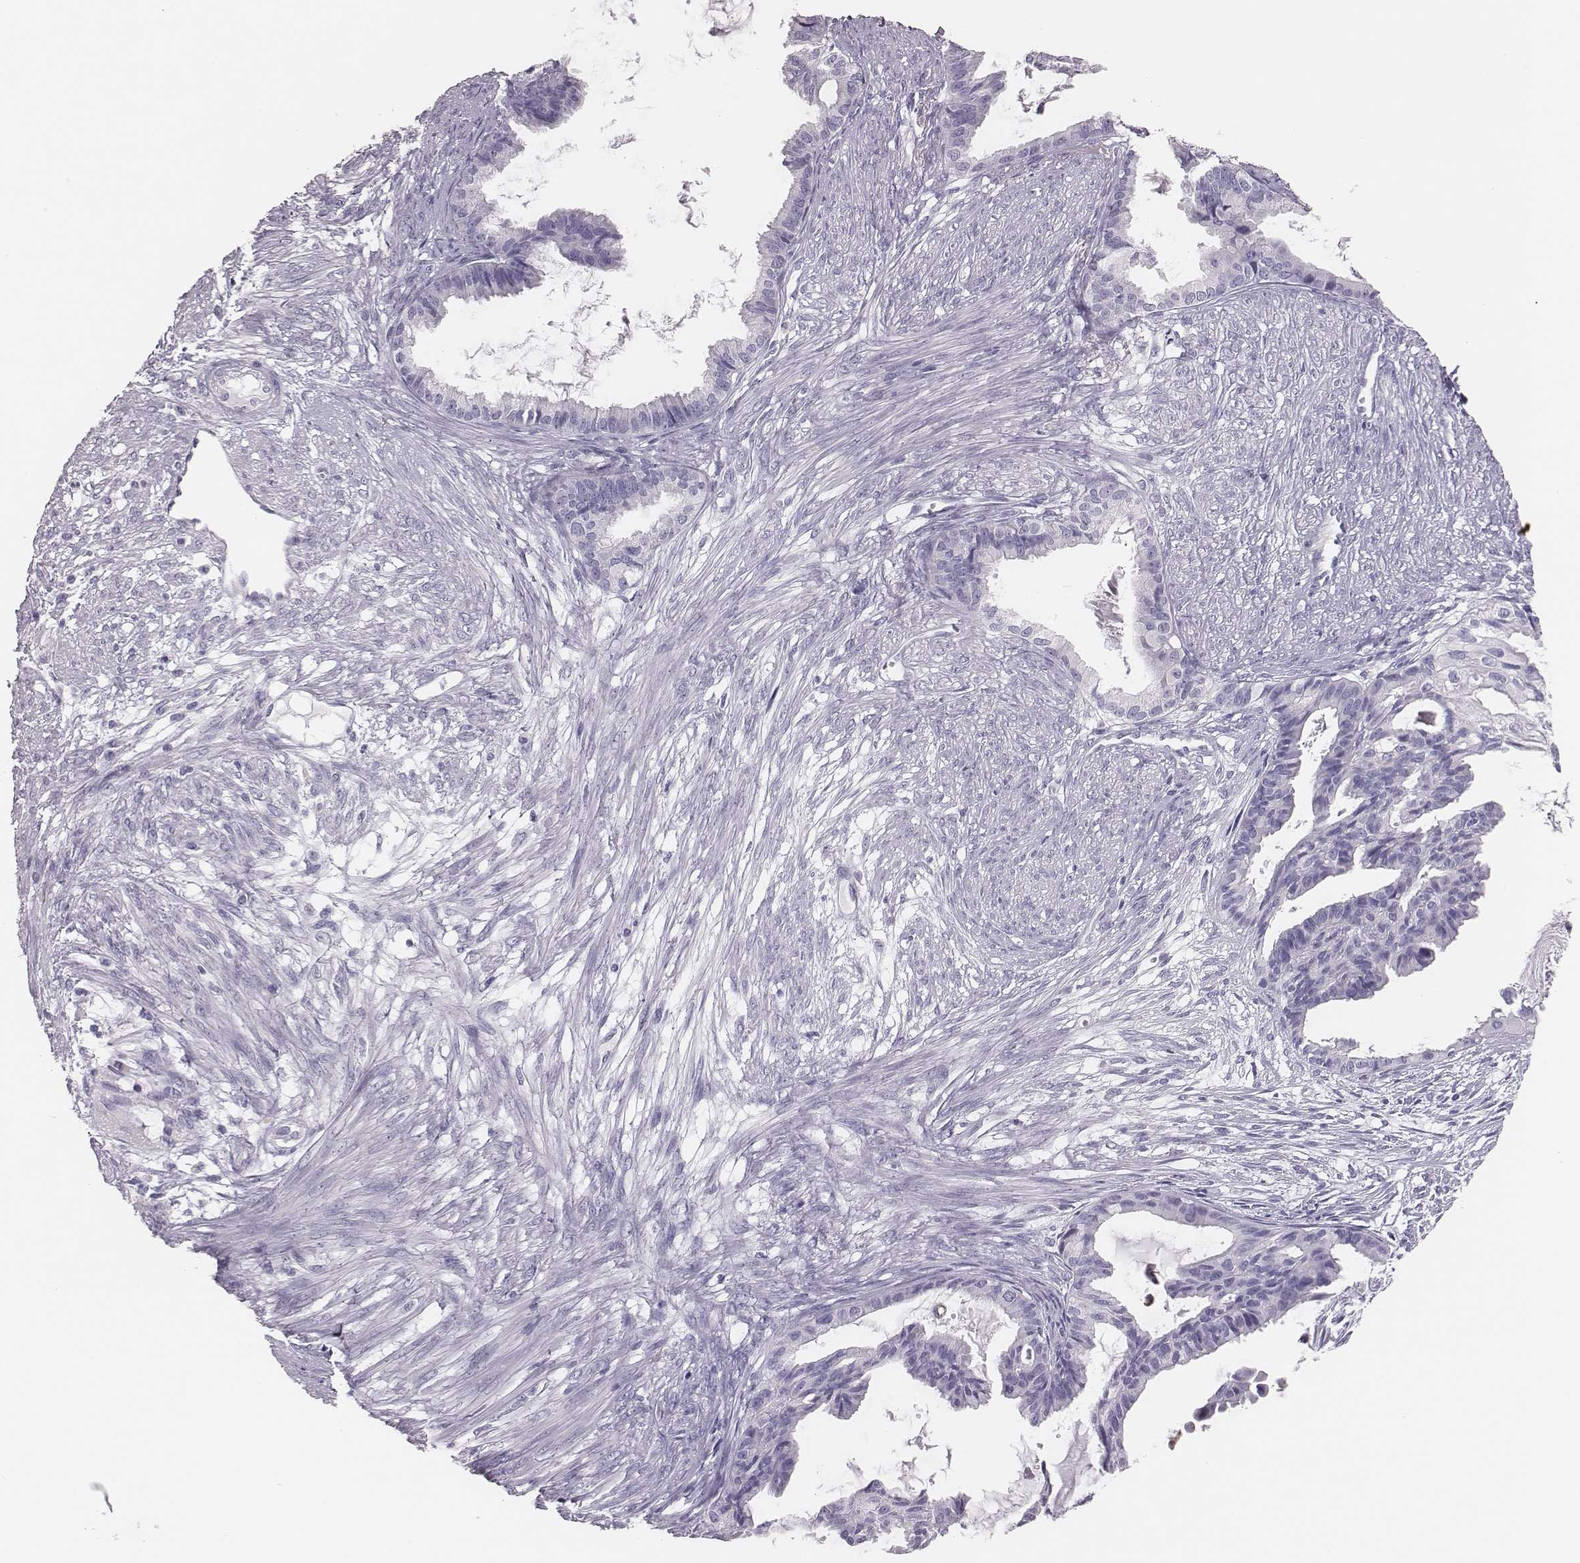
{"staining": {"intensity": "negative", "quantity": "none", "location": "none"}, "tissue": "endometrial cancer", "cell_type": "Tumor cells", "image_type": "cancer", "snomed": [{"axis": "morphology", "description": "Adenocarcinoma, NOS"}, {"axis": "topography", "description": "Endometrium"}], "caption": "Tumor cells show no significant protein positivity in adenocarcinoma (endometrial).", "gene": "H1-6", "patient": {"sex": "female", "age": 86}}